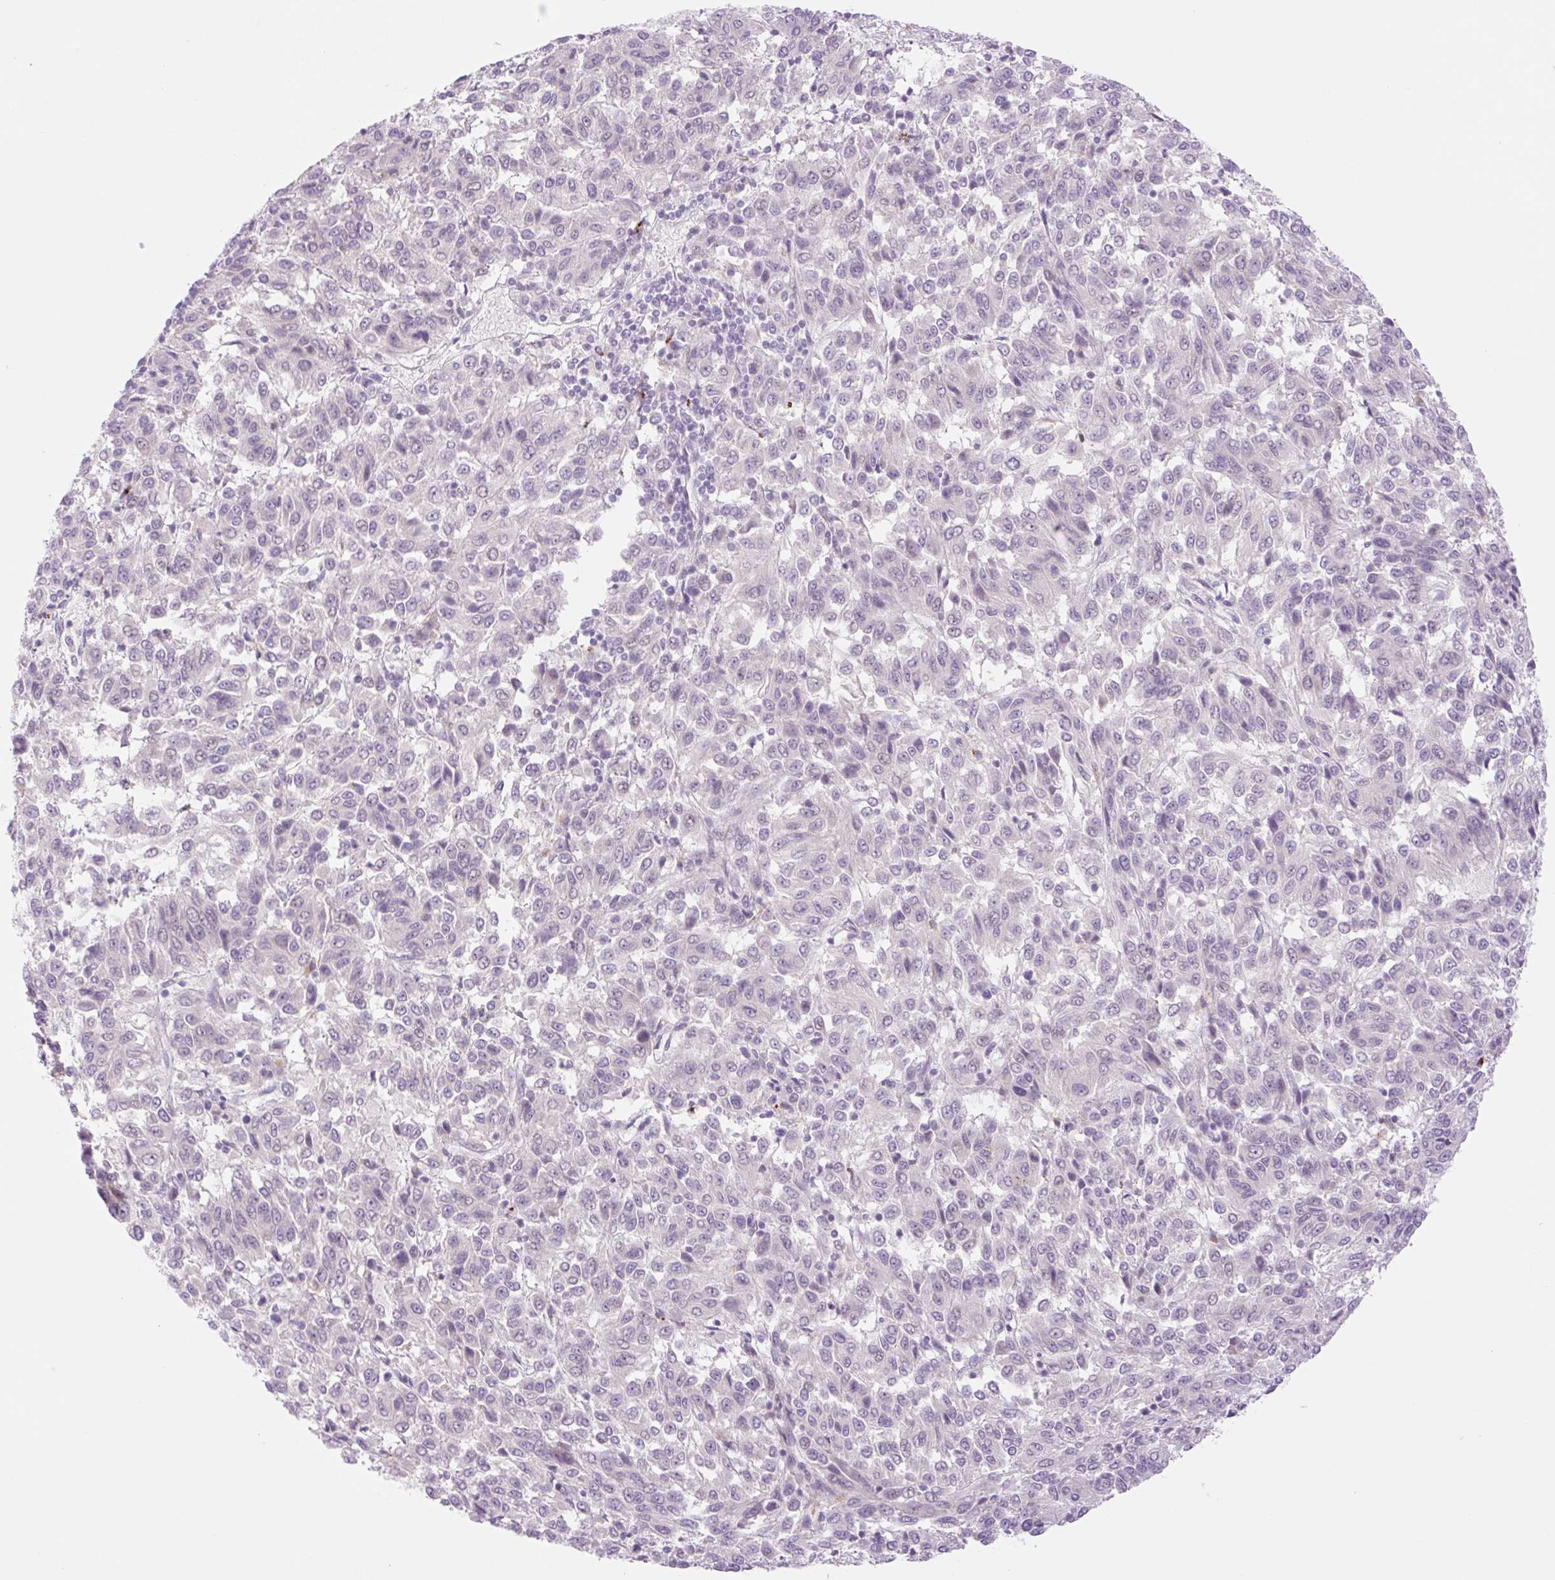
{"staining": {"intensity": "negative", "quantity": "none", "location": "none"}, "tissue": "melanoma", "cell_type": "Tumor cells", "image_type": "cancer", "snomed": [{"axis": "morphology", "description": "Malignant melanoma, Metastatic site"}, {"axis": "topography", "description": "Lung"}], "caption": "Immunohistochemistry (IHC) micrograph of malignant melanoma (metastatic site) stained for a protein (brown), which displays no positivity in tumor cells.", "gene": "SPRYD4", "patient": {"sex": "male", "age": 64}}